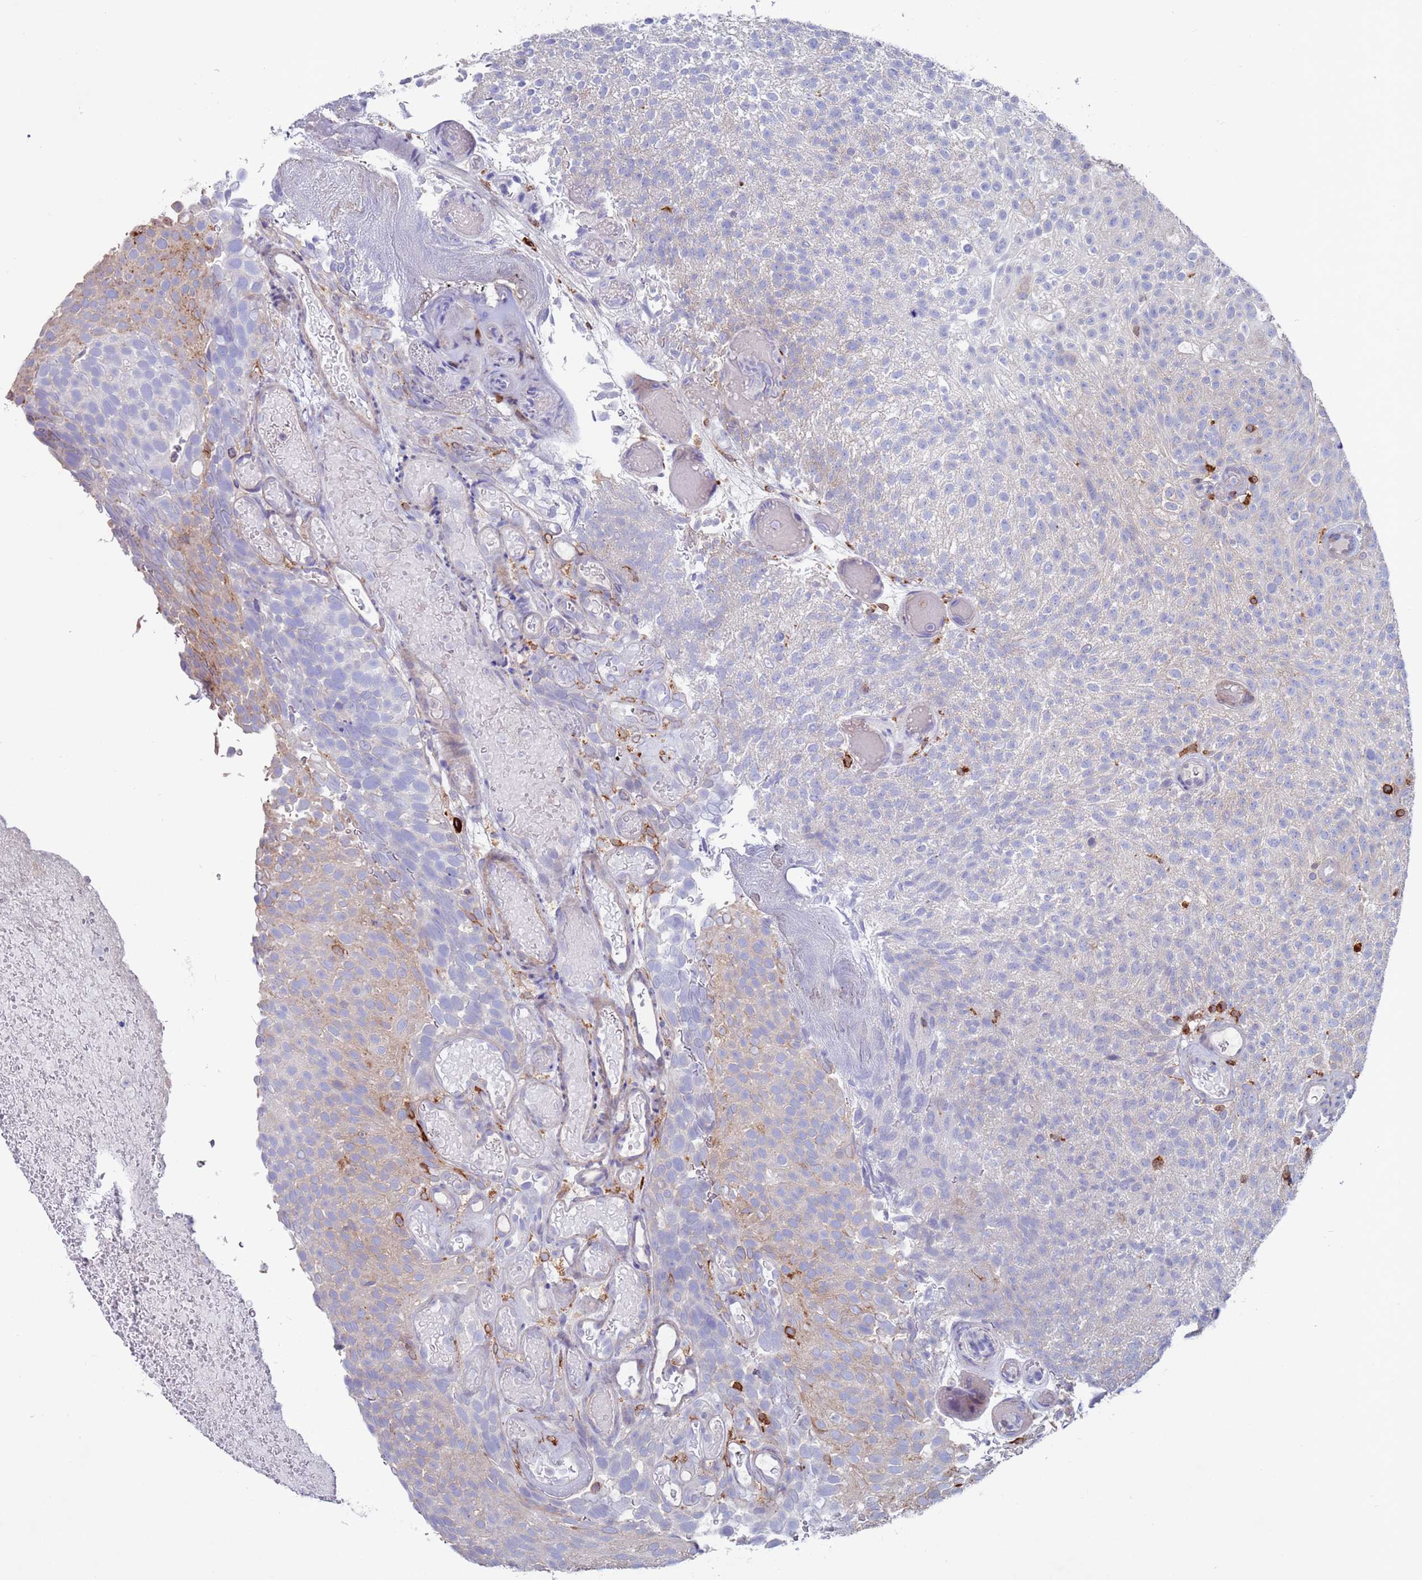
{"staining": {"intensity": "weak", "quantity": "<25%", "location": "cytoplasmic/membranous"}, "tissue": "urothelial cancer", "cell_type": "Tumor cells", "image_type": "cancer", "snomed": [{"axis": "morphology", "description": "Urothelial carcinoma, Low grade"}, {"axis": "topography", "description": "Urinary bladder"}], "caption": "The photomicrograph shows no staining of tumor cells in urothelial cancer. Nuclei are stained in blue.", "gene": "GREB1L", "patient": {"sex": "male", "age": 78}}